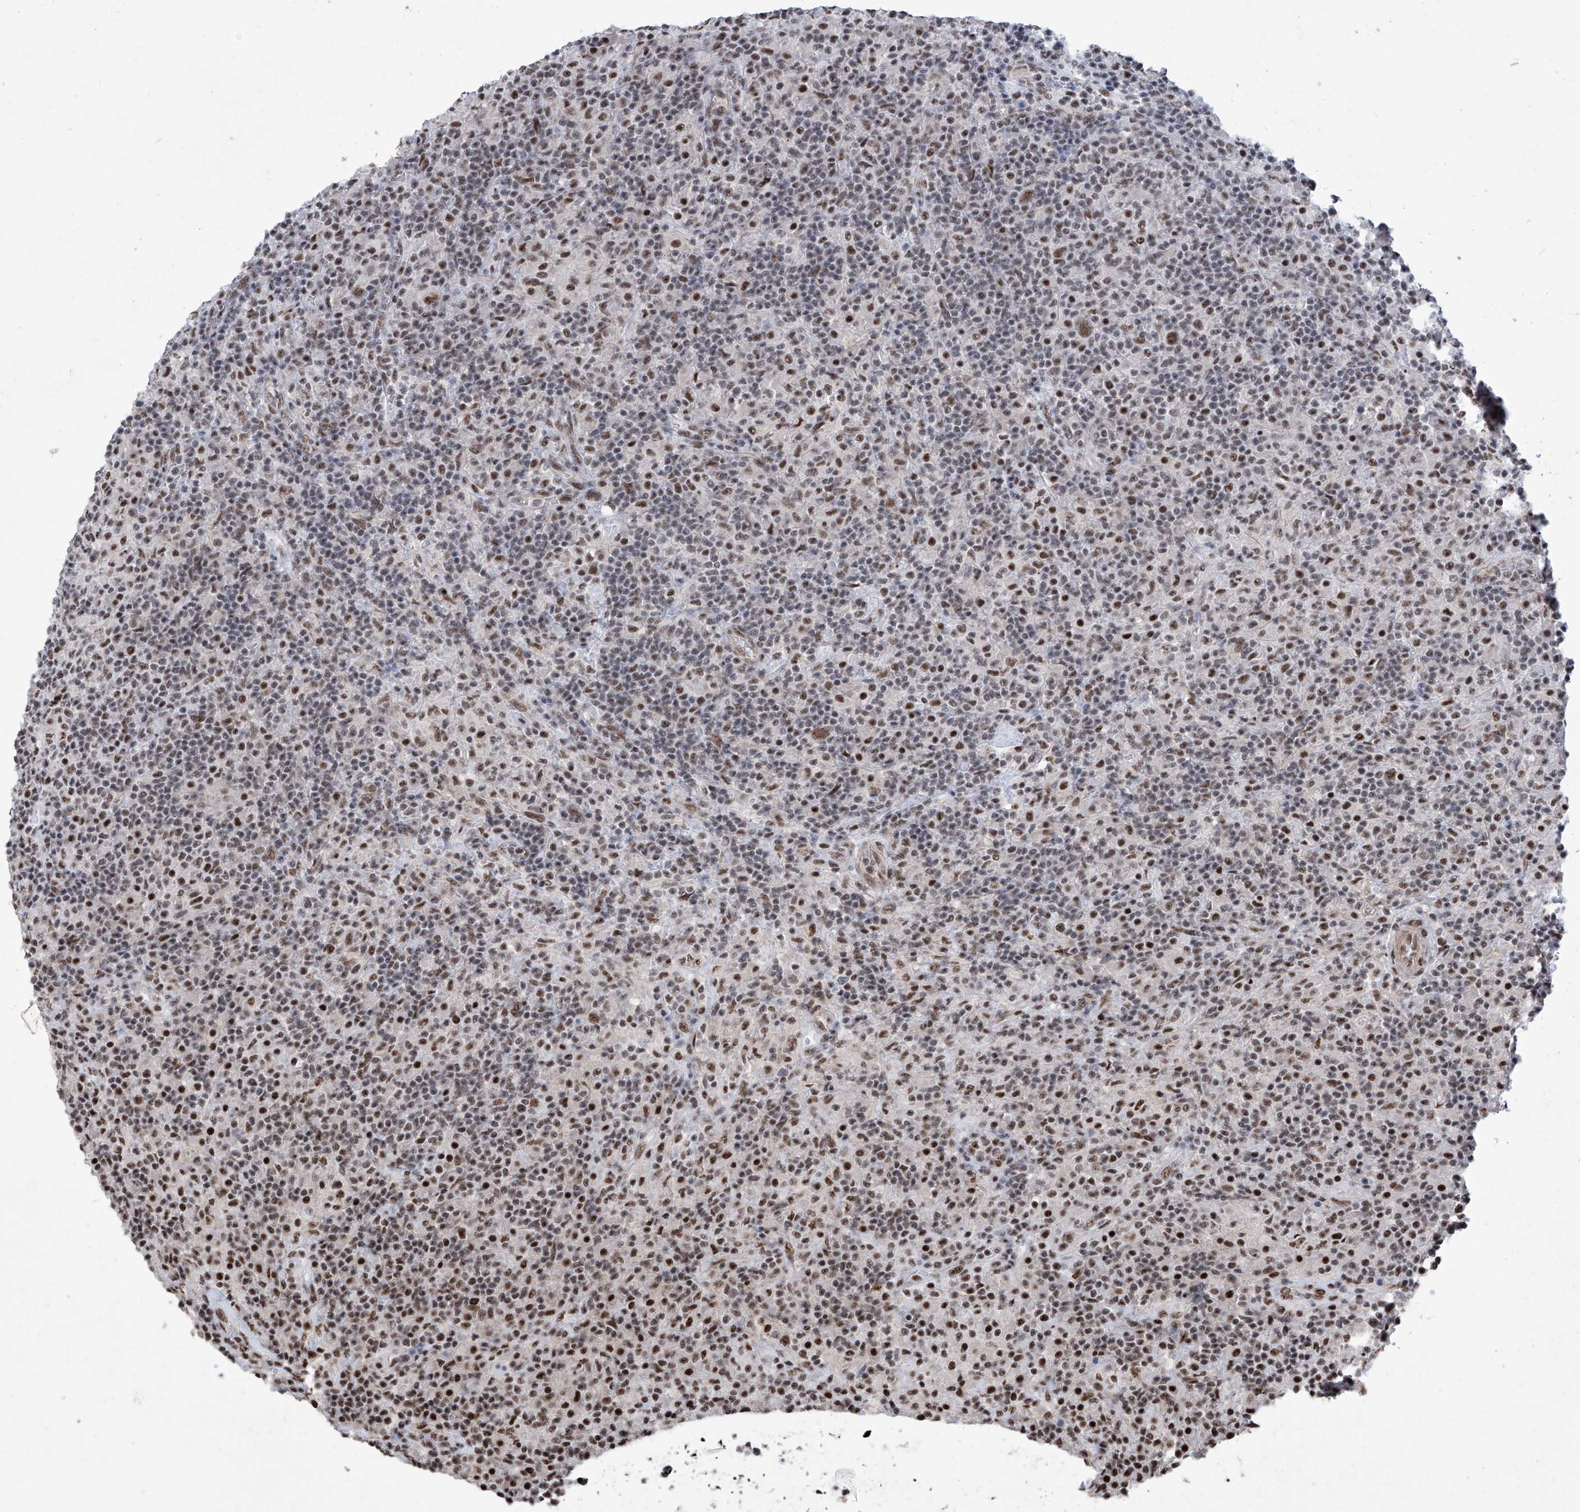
{"staining": {"intensity": "moderate", "quantity": ">75%", "location": "nuclear"}, "tissue": "lymphoma", "cell_type": "Tumor cells", "image_type": "cancer", "snomed": [{"axis": "morphology", "description": "Hodgkin's disease, NOS"}, {"axis": "topography", "description": "Lymph node"}], "caption": "Hodgkin's disease stained for a protein (brown) reveals moderate nuclear positive expression in about >75% of tumor cells.", "gene": "FBXL4", "patient": {"sex": "male", "age": 70}}